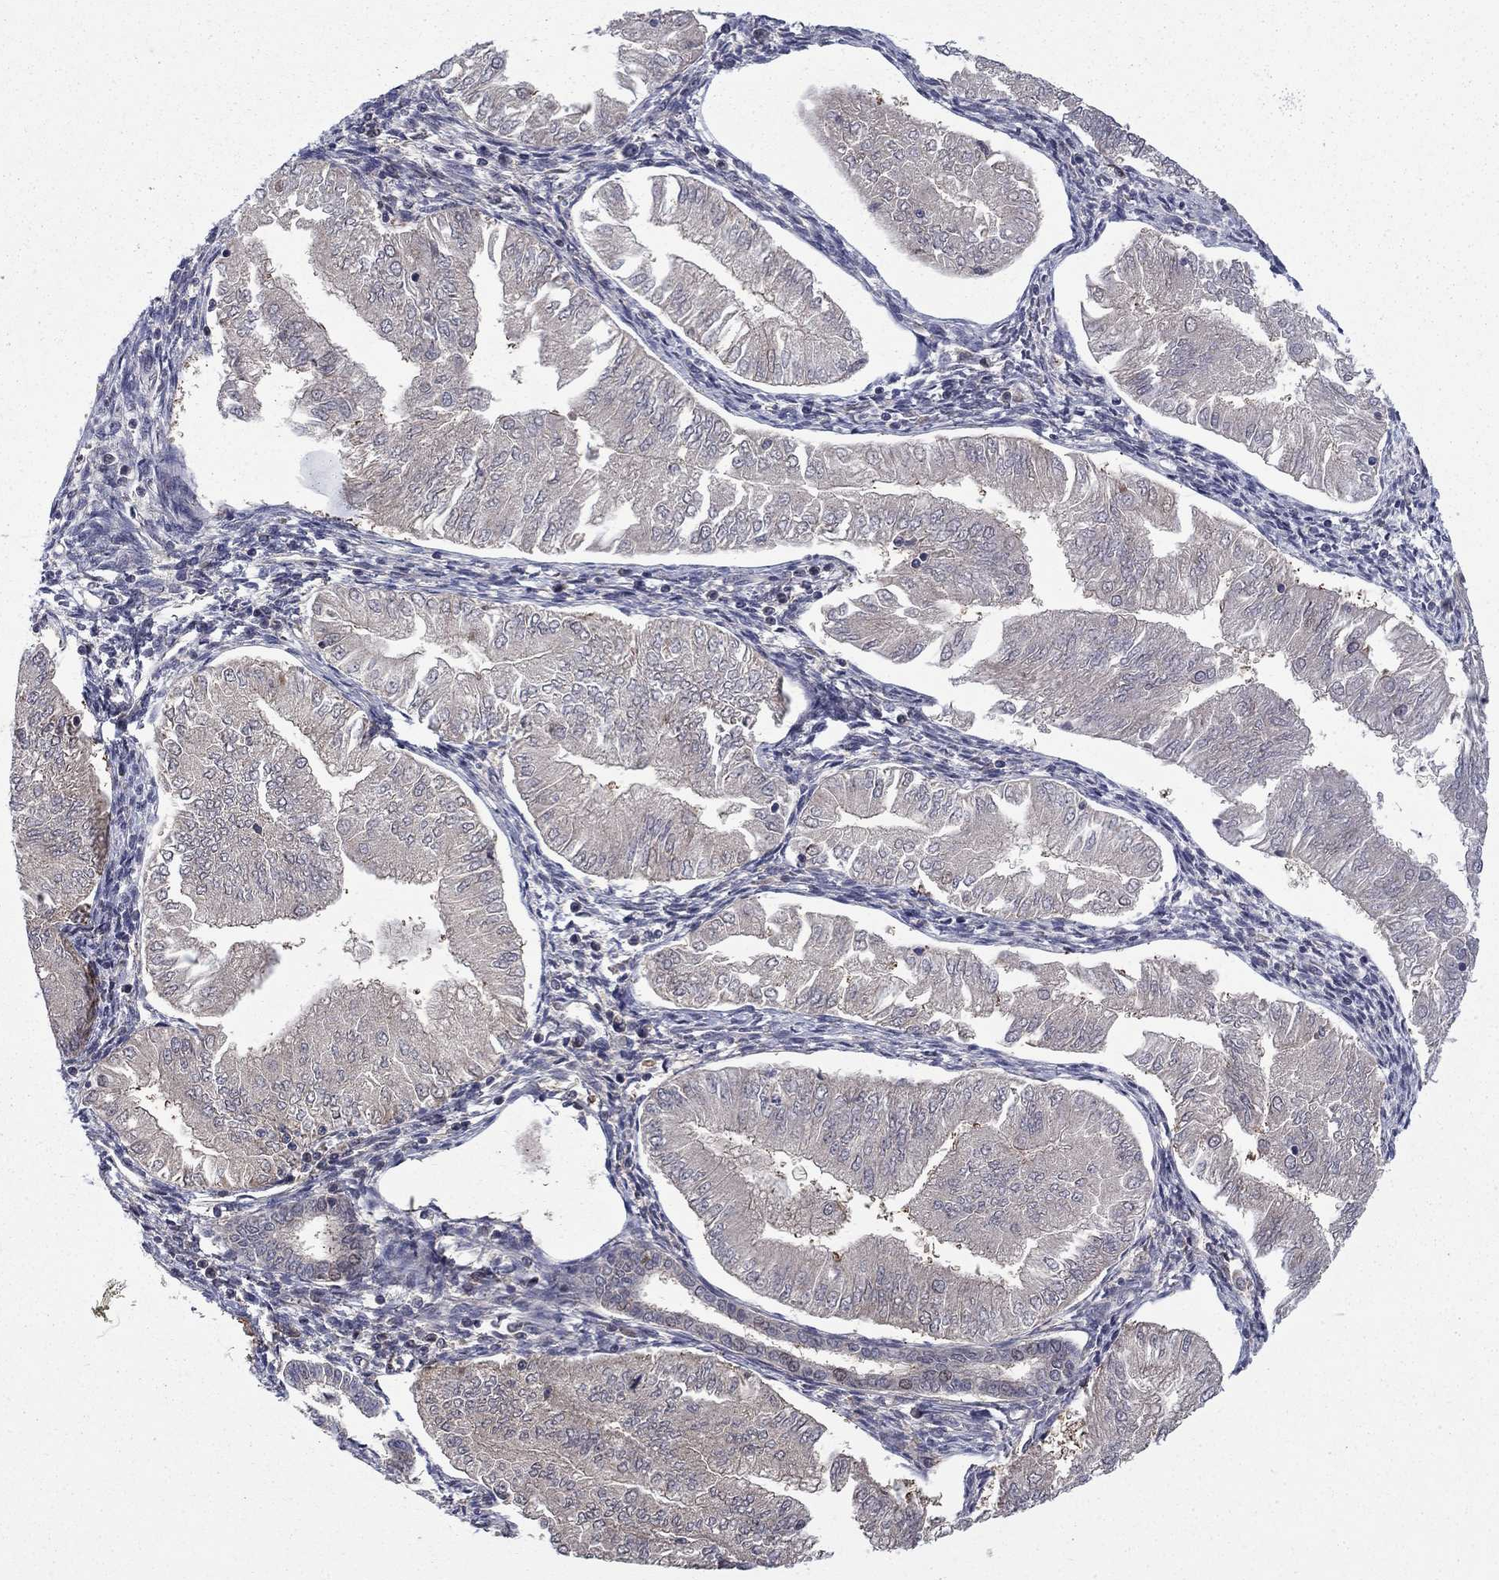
{"staining": {"intensity": "negative", "quantity": "none", "location": "none"}, "tissue": "endometrial cancer", "cell_type": "Tumor cells", "image_type": "cancer", "snomed": [{"axis": "morphology", "description": "Adenocarcinoma, NOS"}, {"axis": "topography", "description": "Endometrium"}], "caption": "Tumor cells show no significant positivity in adenocarcinoma (endometrial).", "gene": "HDAC4", "patient": {"sex": "female", "age": 53}}